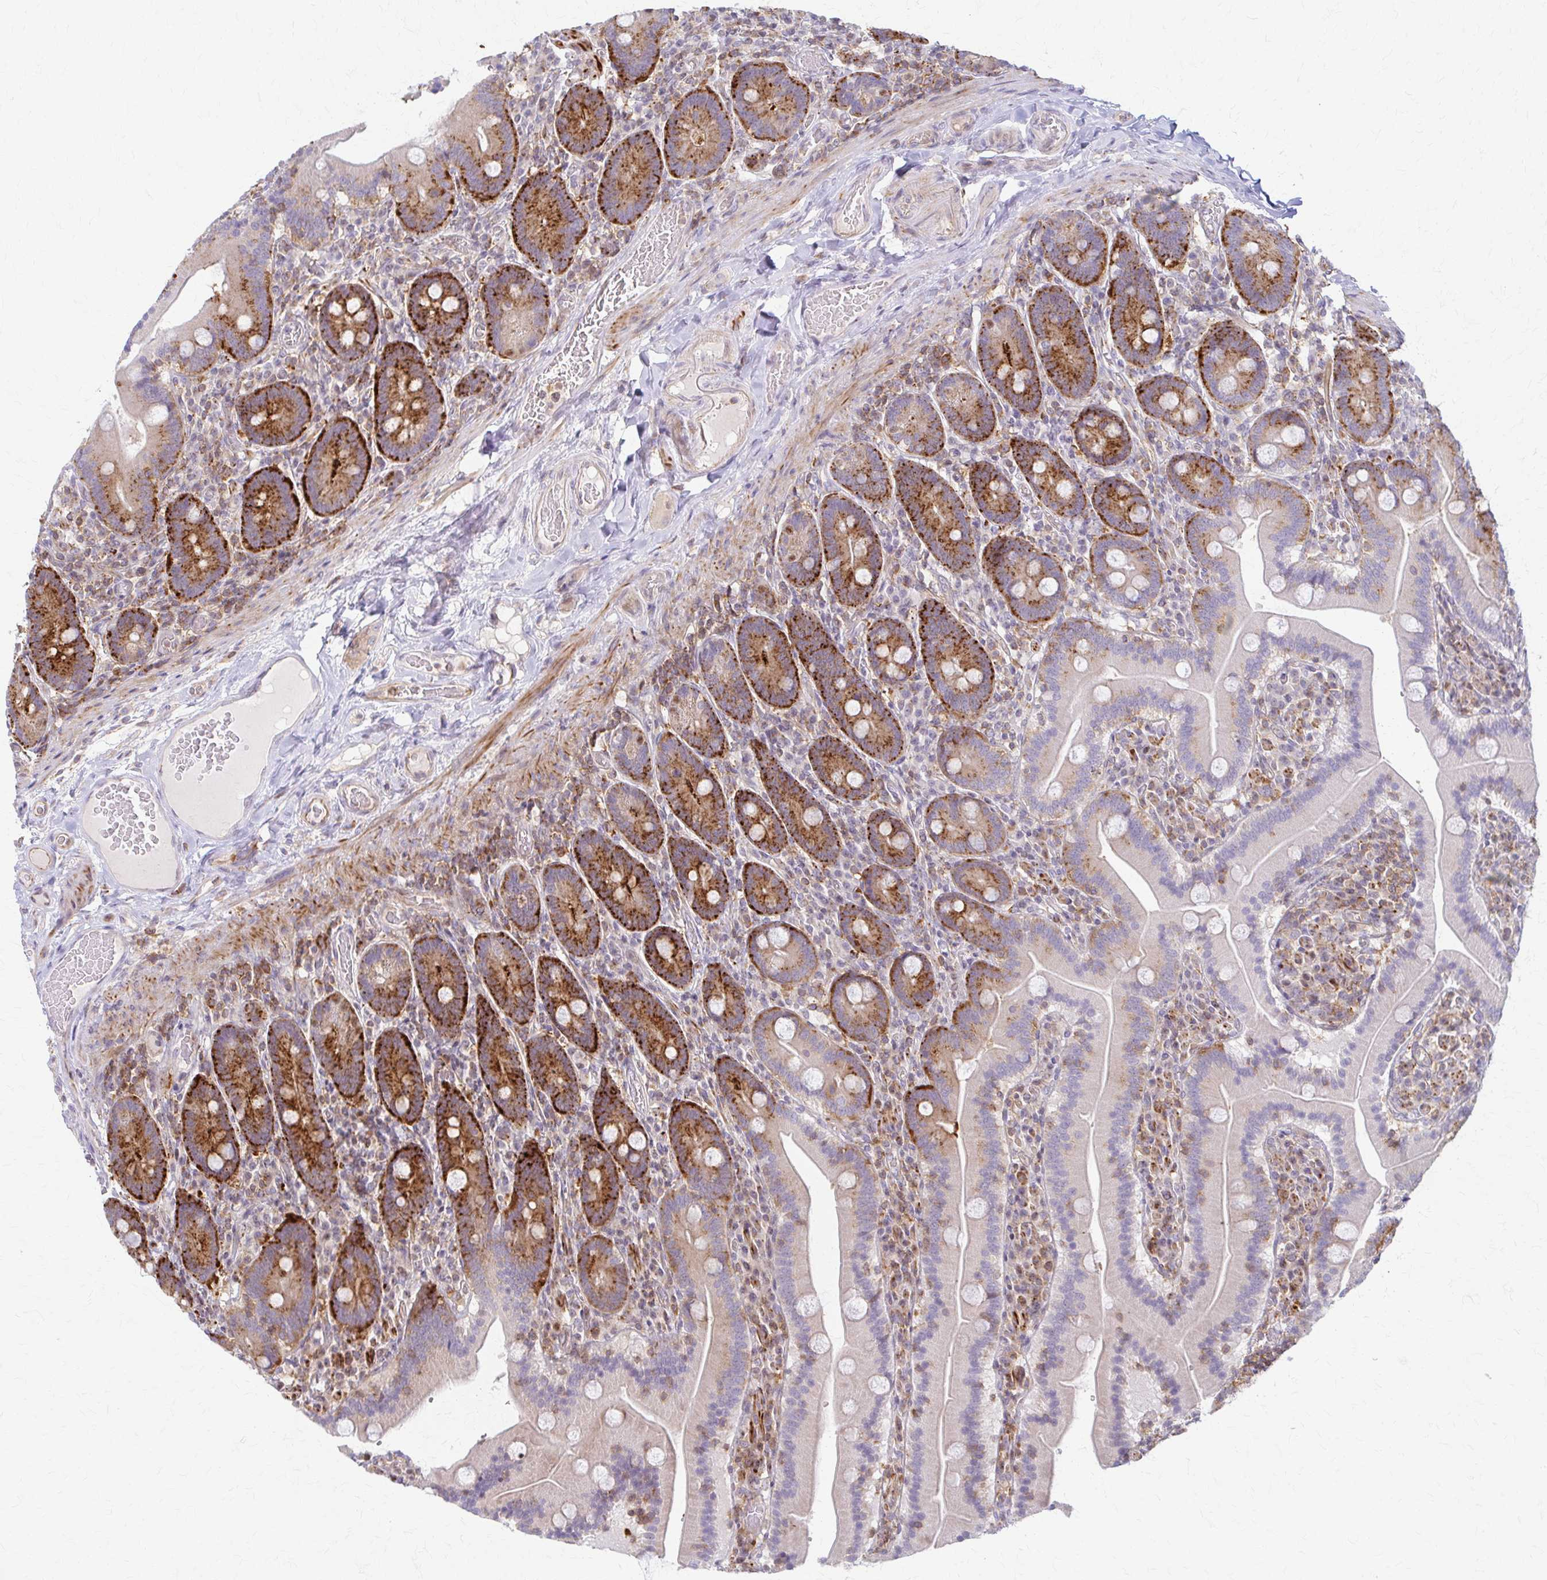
{"staining": {"intensity": "strong", "quantity": "25%-75%", "location": "cytoplasmic/membranous"}, "tissue": "duodenum", "cell_type": "Glandular cells", "image_type": "normal", "snomed": [{"axis": "morphology", "description": "Normal tissue, NOS"}, {"axis": "topography", "description": "Duodenum"}], "caption": "This micrograph displays immunohistochemistry (IHC) staining of normal human duodenum, with high strong cytoplasmic/membranous expression in approximately 25%-75% of glandular cells.", "gene": "ARHGAP35", "patient": {"sex": "female", "age": 62}}